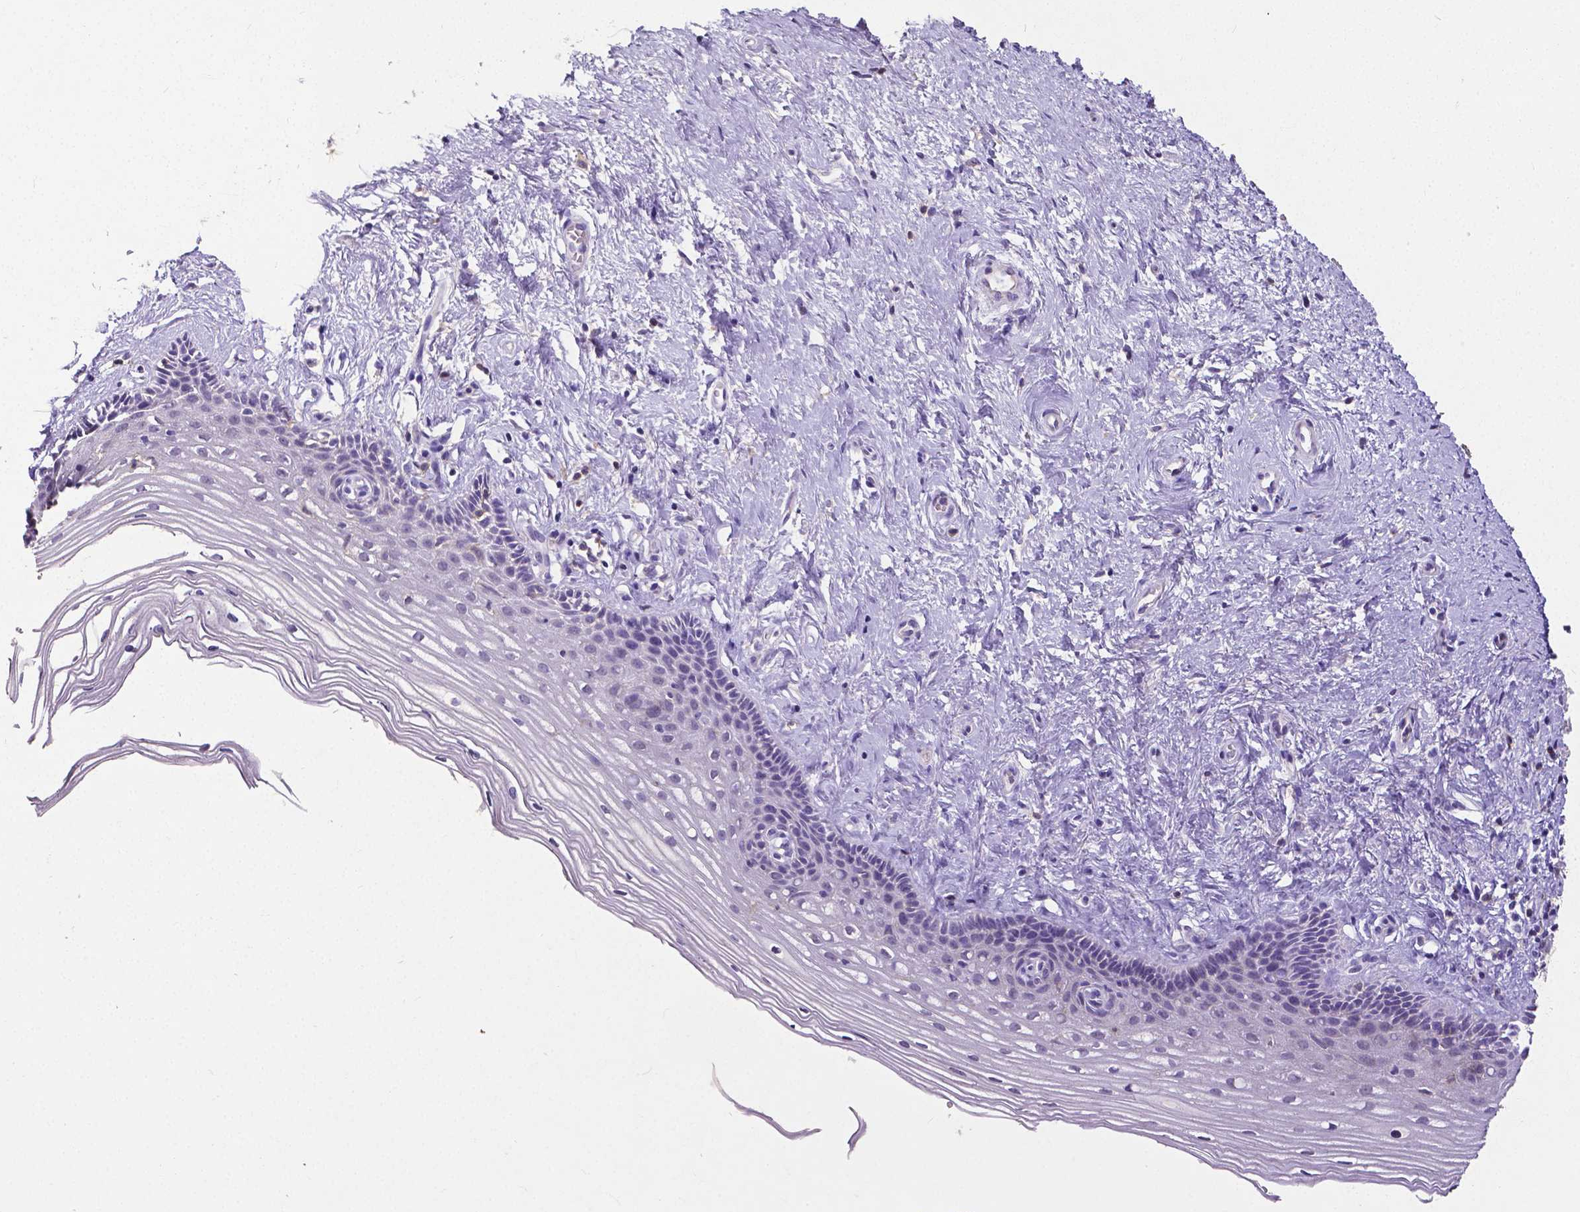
{"staining": {"intensity": "negative", "quantity": "none", "location": "none"}, "tissue": "cervix", "cell_type": "Squamous epithelial cells", "image_type": "normal", "snomed": [{"axis": "morphology", "description": "Normal tissue, NOS"}, {"axis": "topography", "description": "Cervix"}], "caption": "A high-resolution image shows immunohistochemistry (IHC) staining of unremarkable cervix, which displays no significant expression in squamous epithelial cells.", "gene": "CD4", "patient": {"sex": "female", "age": 40}}